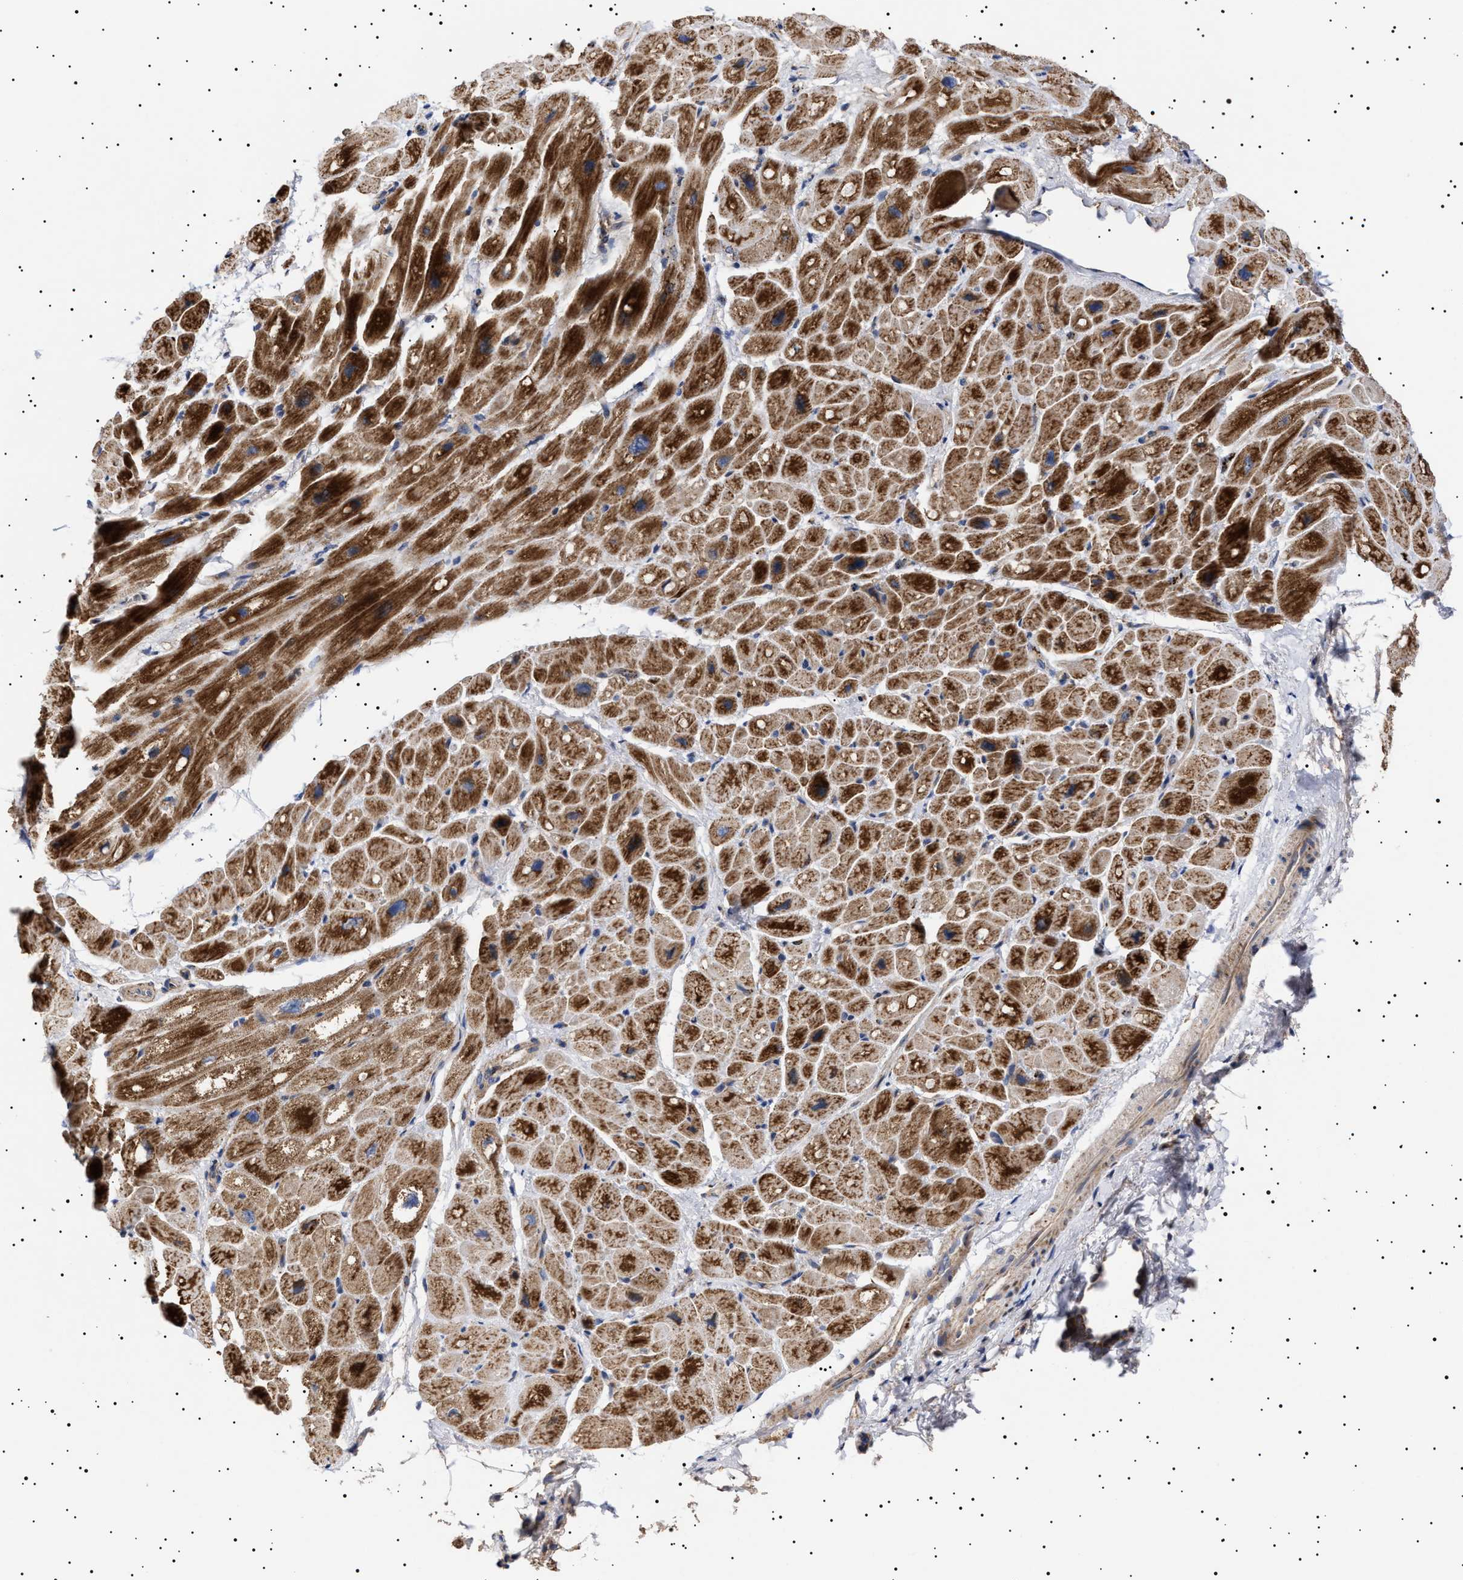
{"staining": {"intensity": "strong", "quantity": ">75%", "location": "cytoplasmic/membranous"}, "tissue": "heart muscle", "cell_type": "Cardiomyocytes", "image_type": "normal", "snomed": [{"axis": "morphology", "description": "Normal tissue, NOS"}, {"axis": "topography", "description": "Heart"}], "caption": "Unremarkable heart muscle reveals strong cytoplasmic/membranous positivity in approximately >75% of cardiomyocytes The staining is performed using DAB (3,3'-diaminobenzidine) brown chromogen to label protein expression. The nuclei are counter-stained blue using hematoxylin..", "gene": "MRPL10", "patient": {"sex": "male", "age": 49}}